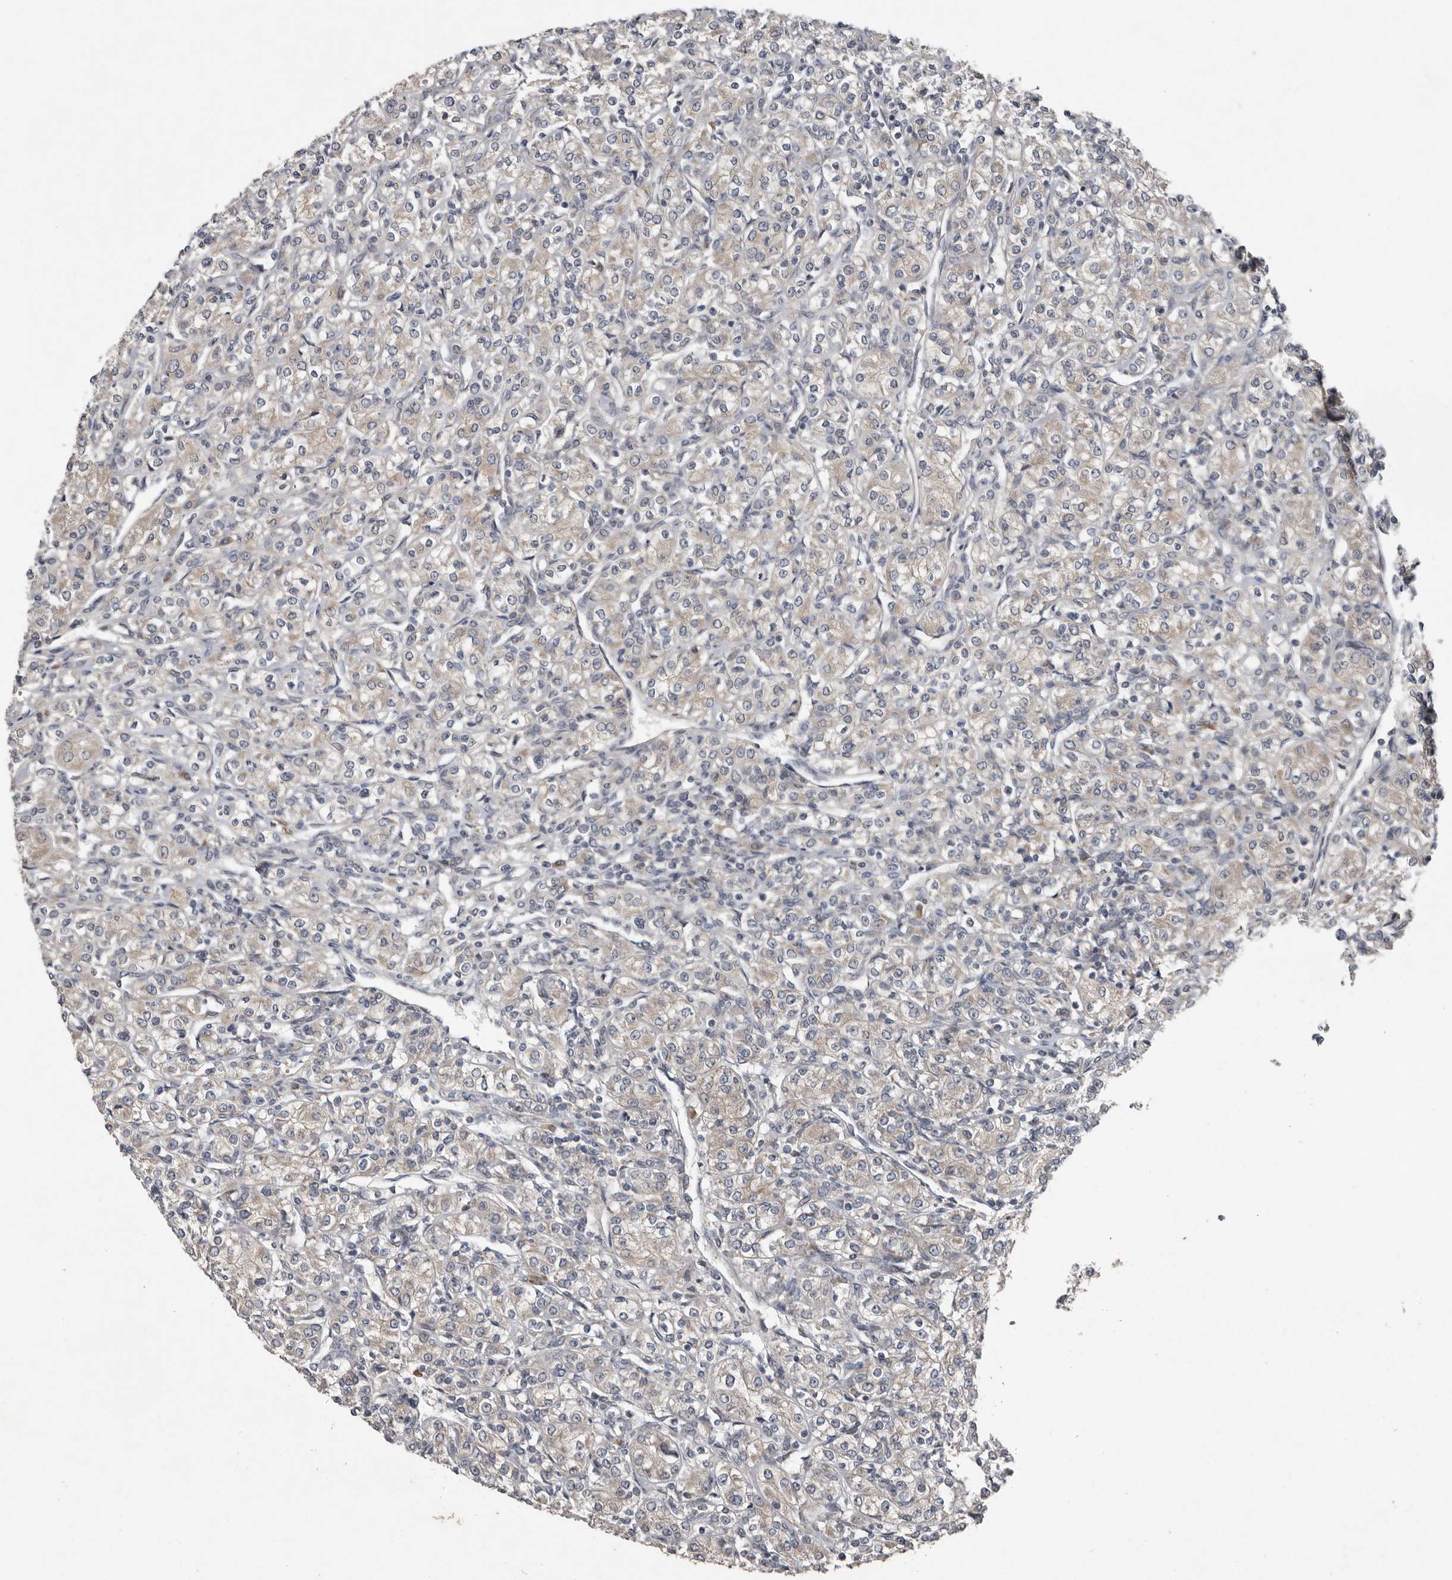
{"staining": {"intensity": "weak", "quantity": "<25%", "location": "cytoplasmic/membranous"}, "tissue": "renal cancer", "cell_type": "Tumor cells", "image_type": "cancer", "snomed": [{"axis": "morphology", "description": "Adenocarcinoma, NOS"}, {"axis": "topography", "description": "Kidney"}], "caption": "This is a micrograph of IHC staining of adenocarcinoma (renal), which shows no expression in tumor cells.", "gene": "CHML", "patient": {"sex": "male", "age": 77}}